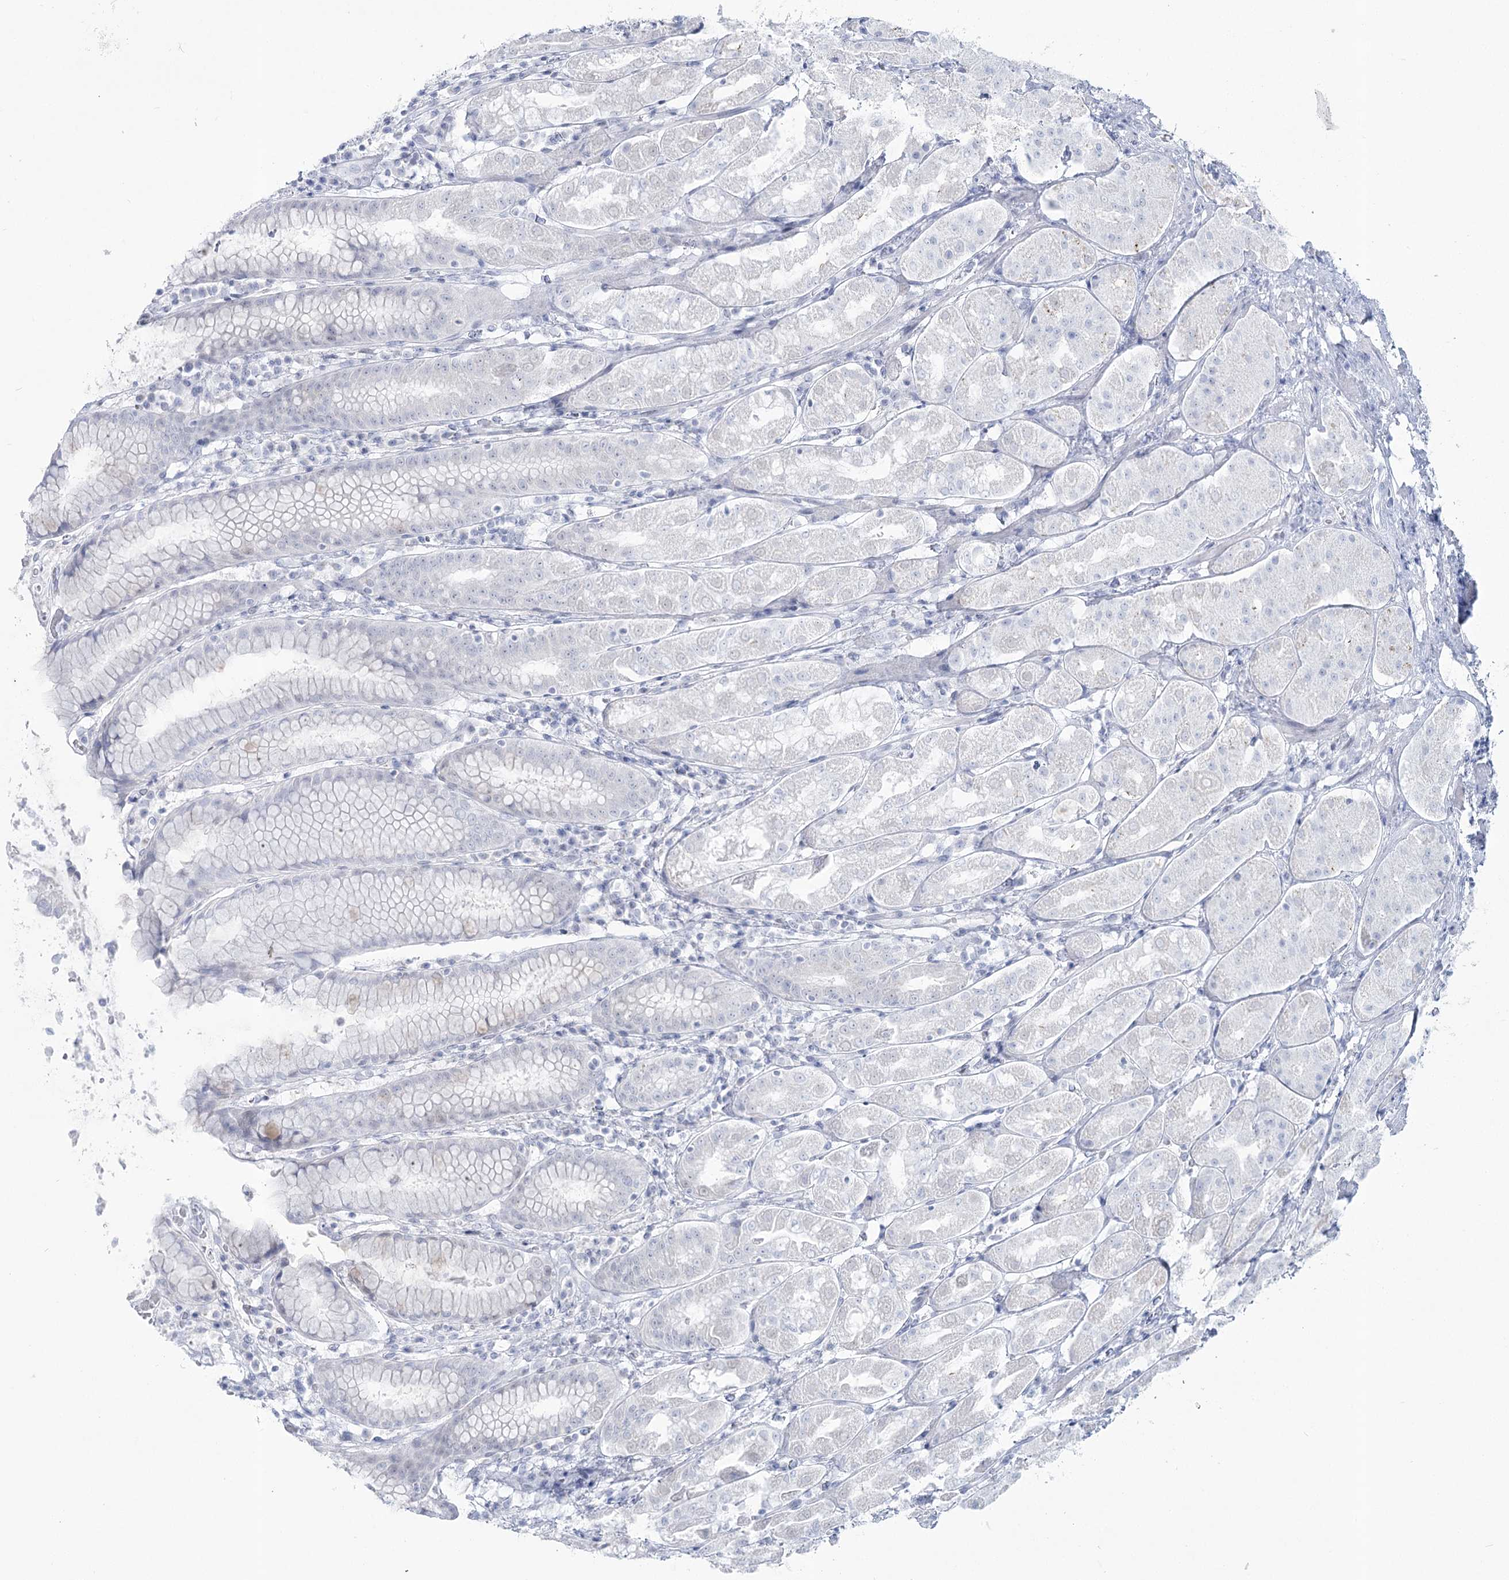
{"staining": {"intensity": "negative", "quantity": "none", "location": "none"}, "tissue": "stomach", "cell_type": "Glandular cells", "image_type": "normal", "snomed": [{"axis": "morphology", "description": "Normal tissue, NOS"}, {"axis": "topography", "description": "Stomach"}, {"axis": "topography", "description": "Stomach, lower"}], "caption": "DAB immunohistochemical staining of benign stomach demonstrates no significant positivity in glandular cells. (Immunohistochemistry (ihc), brightfield microscopy, high magnification).", "gene": "ZNF843", "patient": {"sex": "female", "age": 56}}